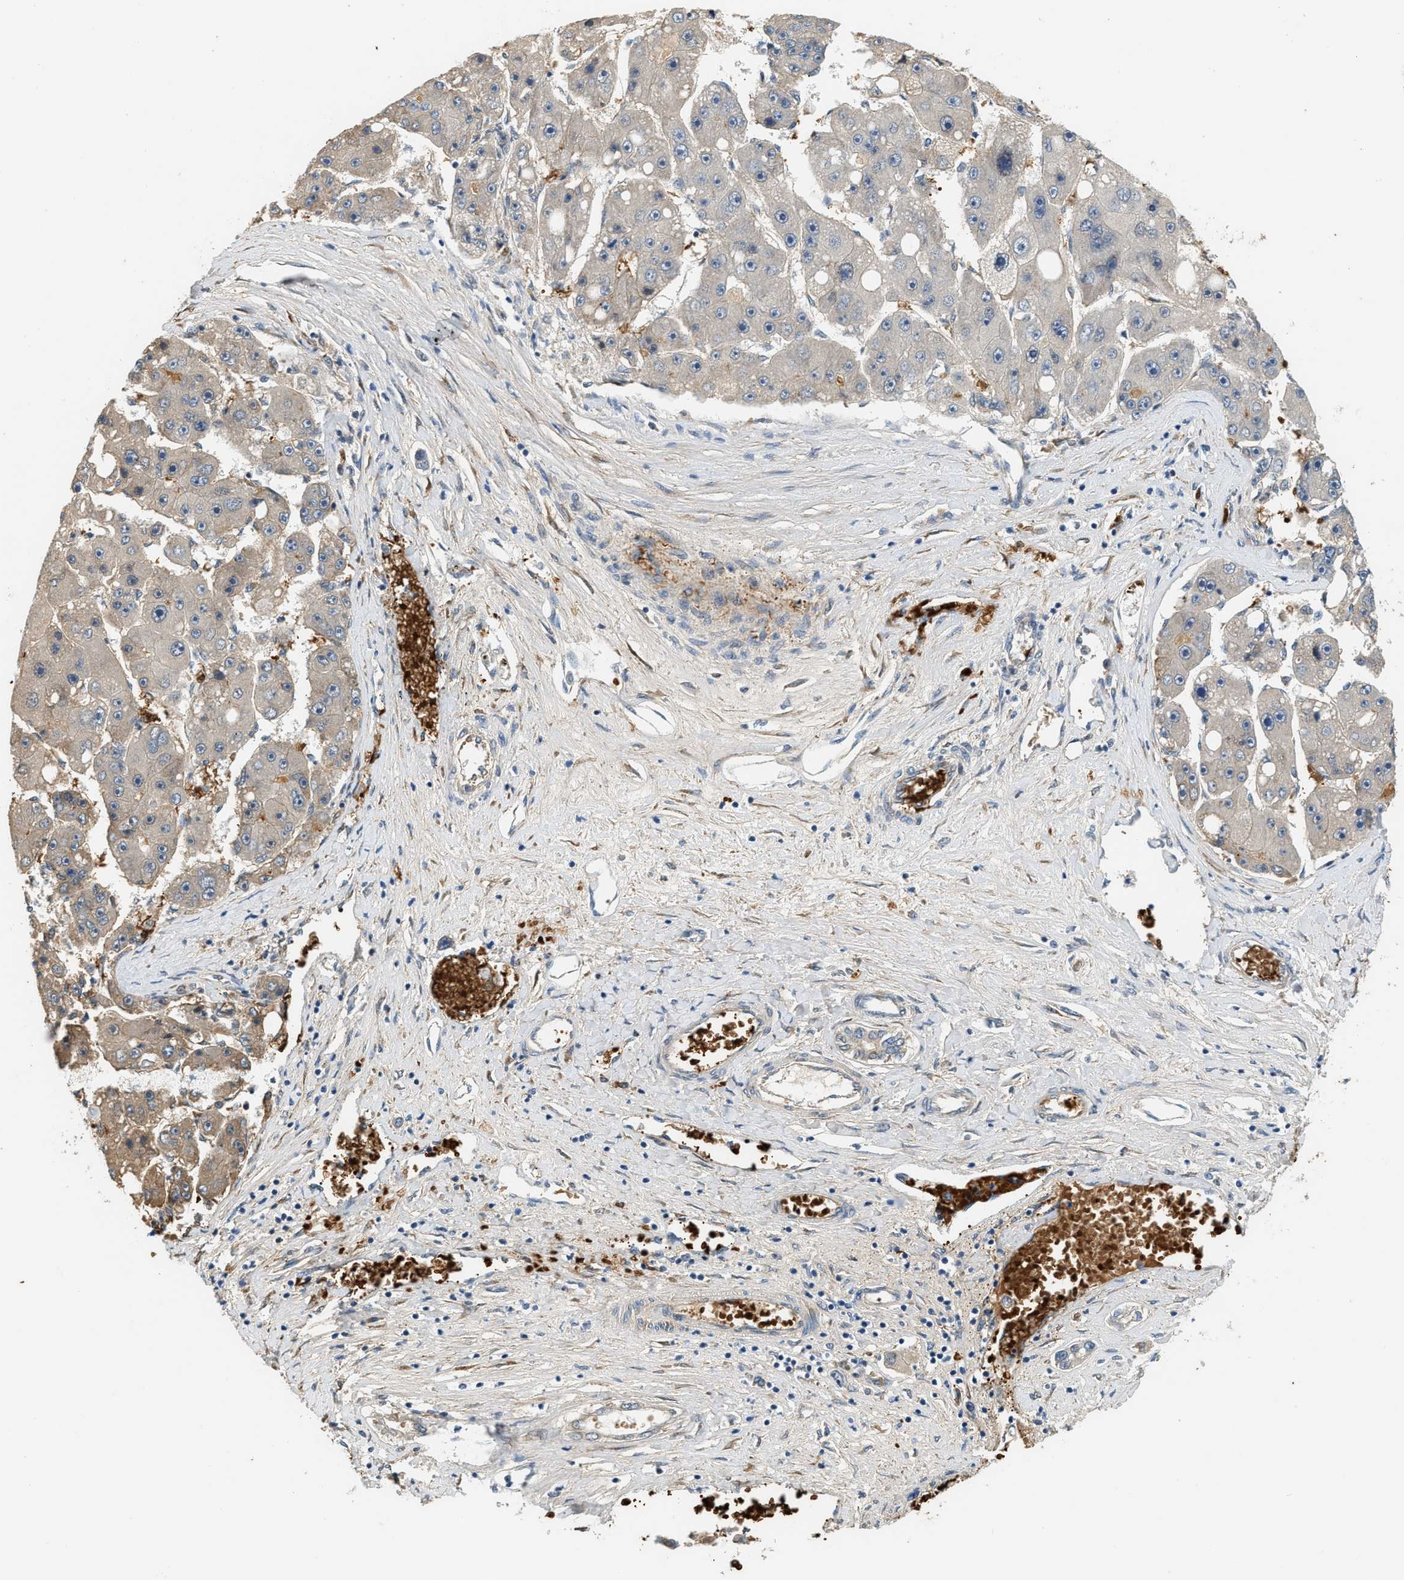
{"staining": {"intensity": "negative", "quantity": "none", "location": "none"}, "tissue": "liver cancer", "cell_type": "Tumor cells", "image_type": "cancer", "snomed": [{"axis": "morphology", "description": "Carcinoma, Hepatocellular, NOS"}, {"axis": "topography", "description": "Liver"}], "caption": "This is an immunohistochemistry histopathology image of human hepatocellular carcinoma (liver). There is no expression in tumor cells.", "gene": "CYTH2", "patient": {"sex": "female", "age": 61}}